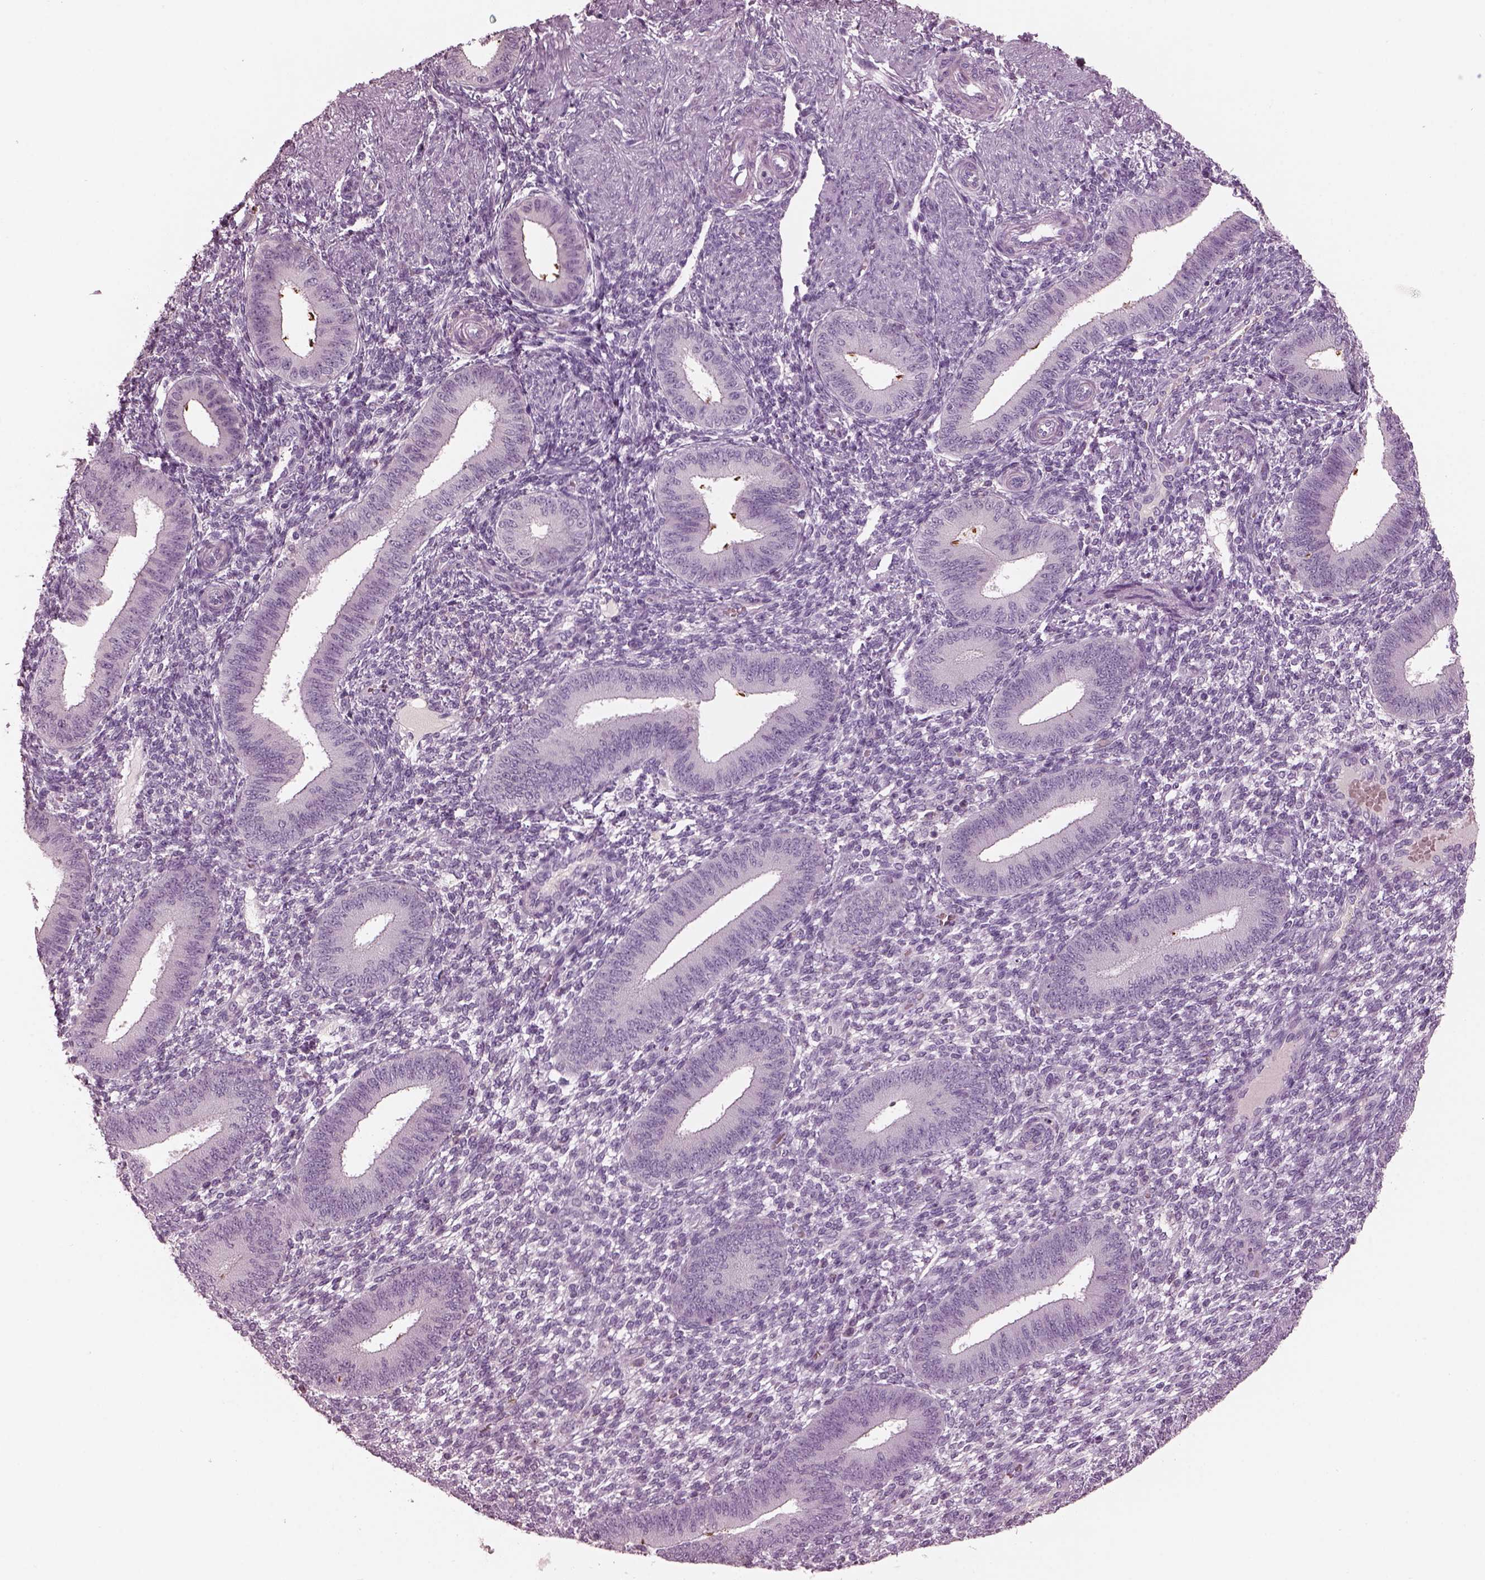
{"staining": {"intensity": "negative", "quantity": "none", "location": "none"}, "tissue": "endometrium", "cell_type": "Cells in endometrial stroma", "image_type": "normal", "snomed": [{"axis": "morphology", "description": "Normal tissue, NOS"}, {"axis": "topography", "description": "Endometrium"}], "caption": "Unremarkable endometrium was stained to show a protein in brown. There is no significant expression in cells in endometrial stroma. (DAB immunohistochemistry (IHC) visualized using brightfield microscopy, high magnification).", "gene": "PACRG", "patient": {"sex": "female", "age": 39}}